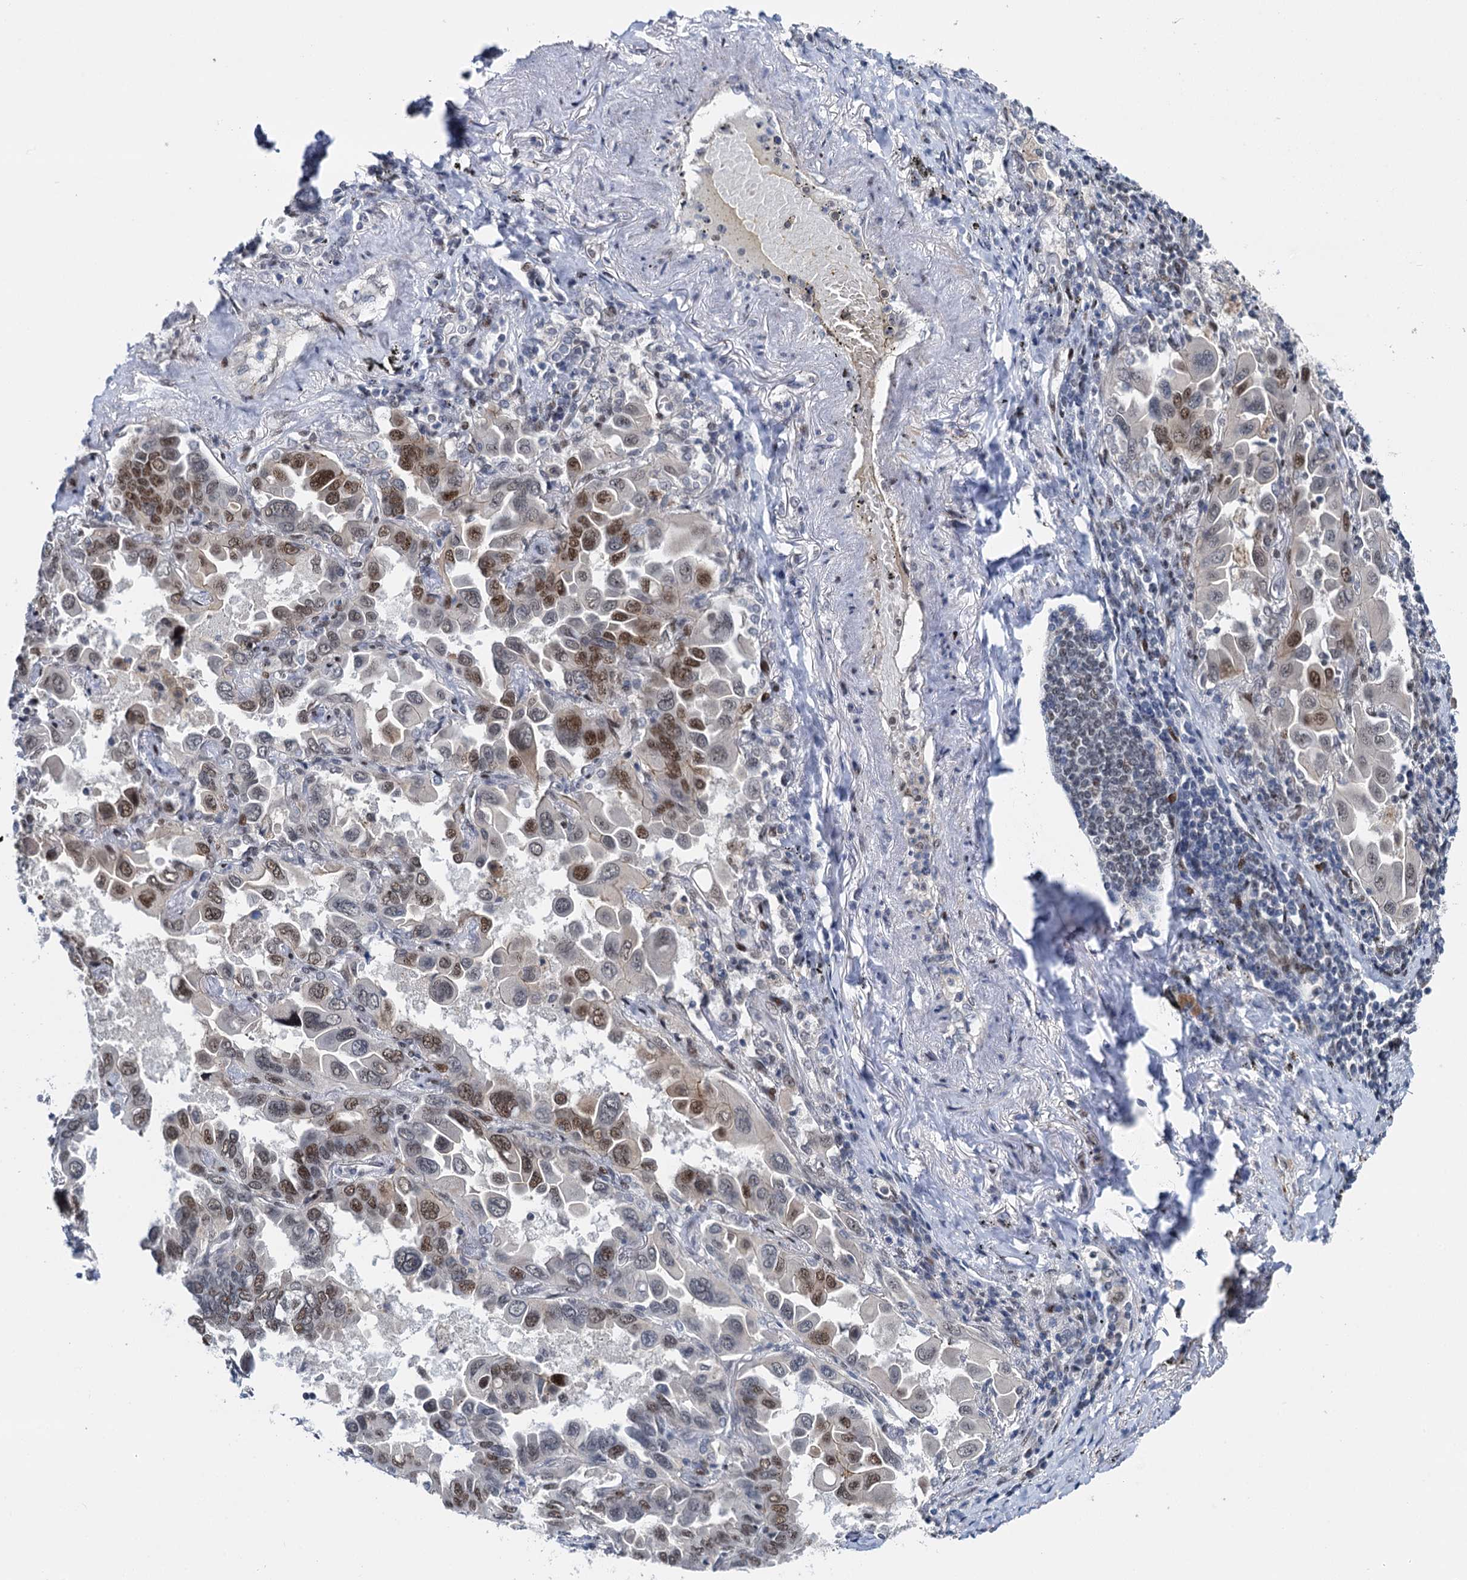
{"staining": {"intensity": "moderate", "quantity": "25%-75%", "location": "nuclear"}, "tissue": "lung cancer", "cell_type": "Tumor cells", "image_type": "cancer", "snomed": [{"axis": "morphology", "description": "Adenocarcinoma, NOS"}, {"axis": "topography", "description": "Lung"}], "caption": "Lung adenocarcinoma stained with DAB (3,3'-diaminobenzidine) immunohistochemistry (IHC) shows medium levels of moderate nuclear expression in about 25%-75% of tumor cells.", "gene": "RUFY2", "patient": {"sex": "male", "age": 64}}